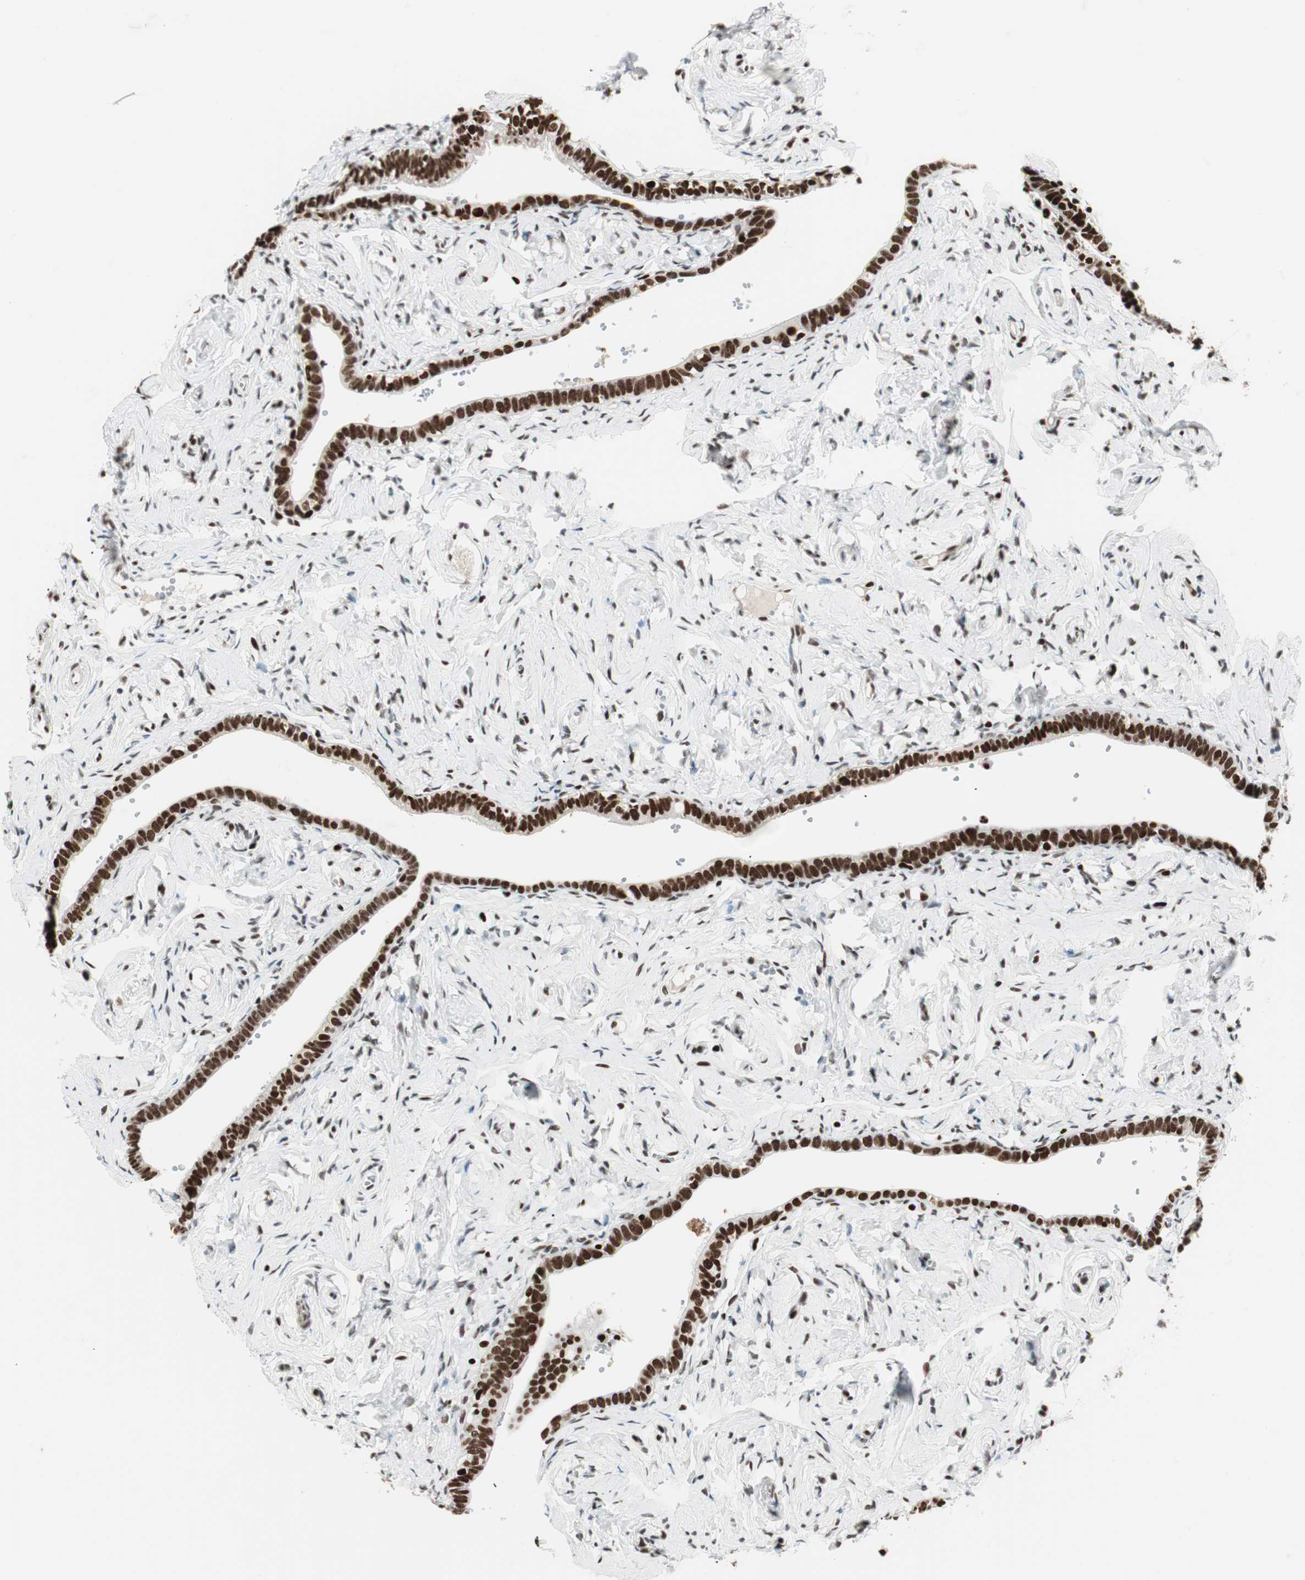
{"staining": {"intensity": "strong", "quantity": ">75%", "location": "nuclear"}, "tissue": "fallopian tube", "cell_type": "Glandular cells", "image_type": "normal", "snomed": [{"axis": "morphology", "description": "Normal tissue, NOS"}, {"axis": "topography", "description": "Fallopian tube"}], "caption": "High-magnification brightfield microscopy of normal fallopian tube stained with DAB (3,3'-diaminobenzidine) (brown) and counterstained with hematoxylin (blue). glandular cells exhibit strong nuclear positivity is present in approximately>75% of cells.", "gene": "PSME3", "patient": {"sex": "female", "age": 71}}